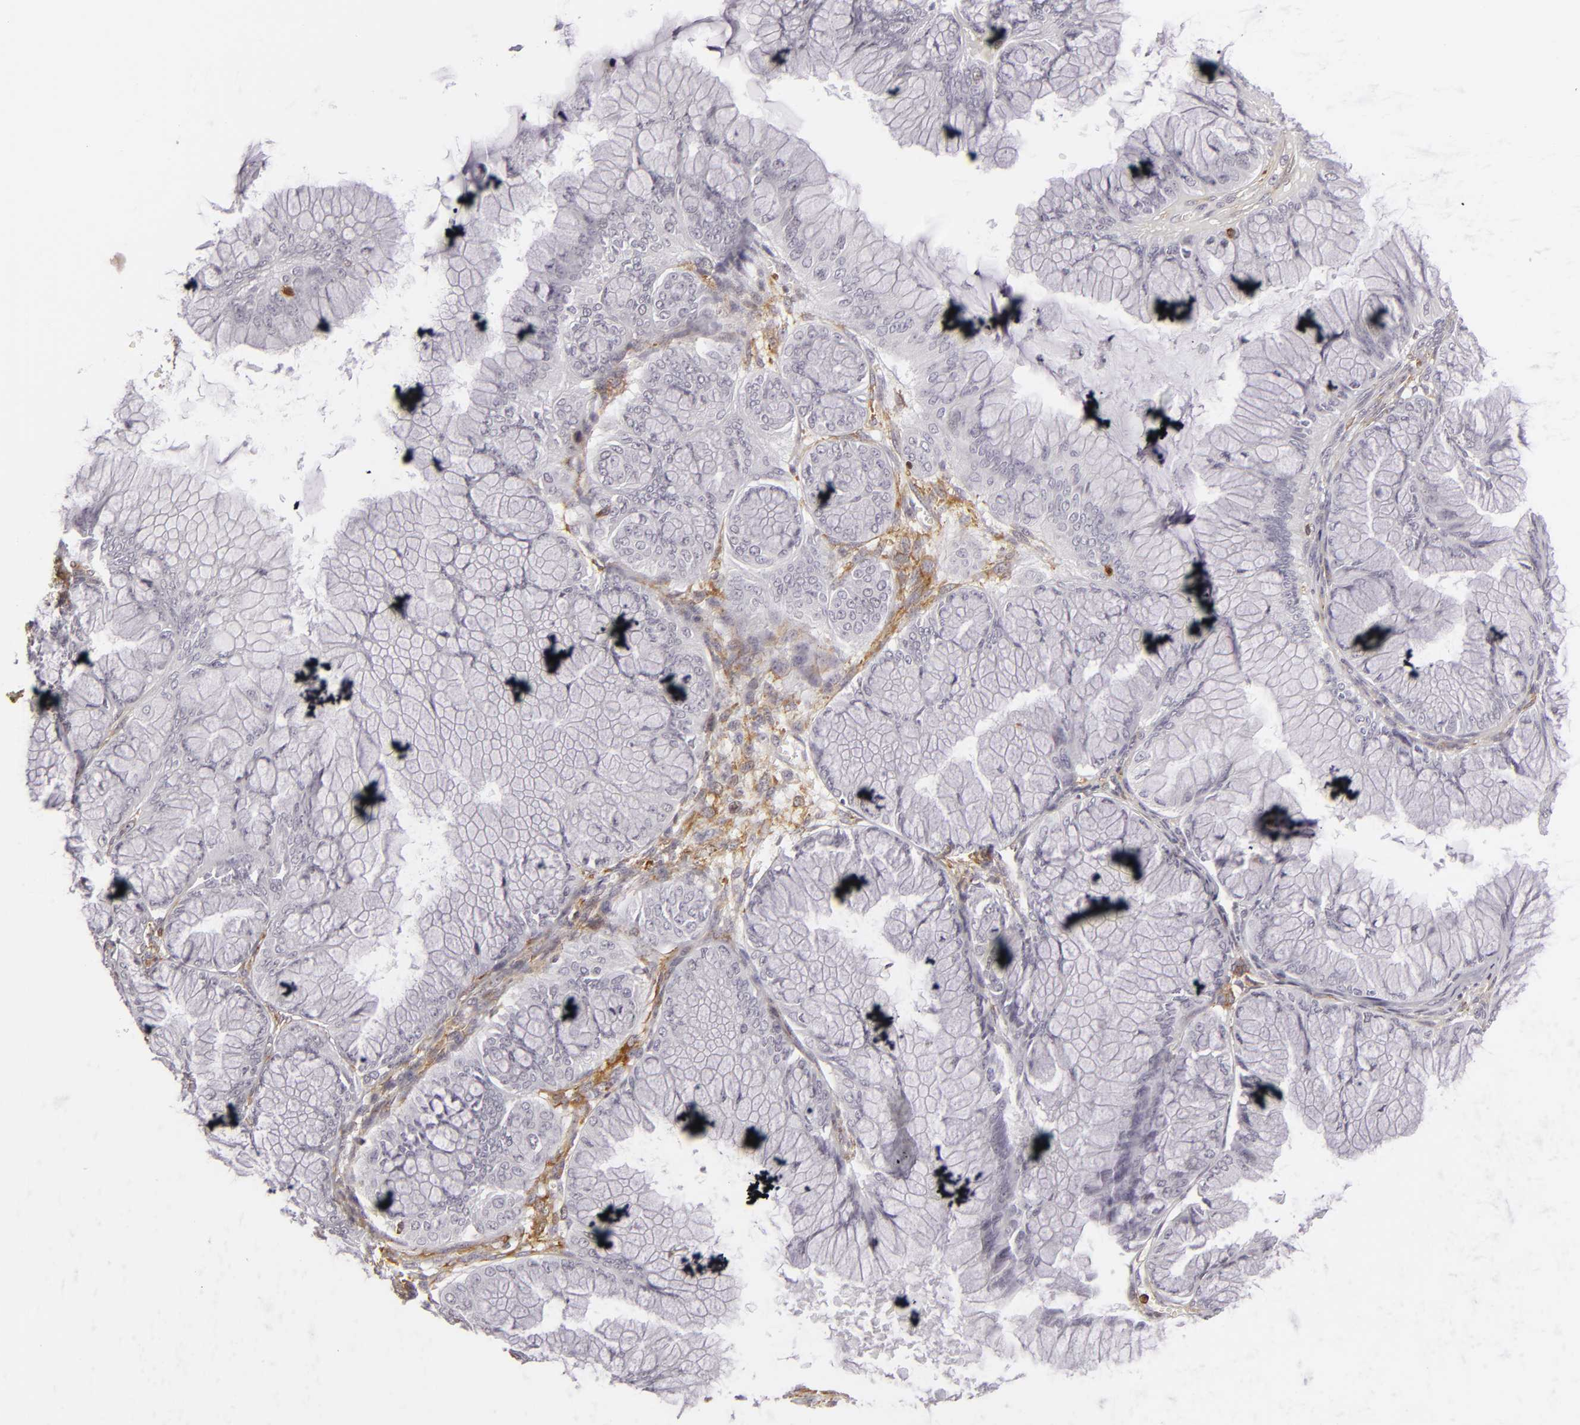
{"staining": {"intensity": "negative", "quantity": "none", "location": "none"}, "tissue": "ovarian cancer", "cell_type": "Tumor cells", "image_type": "cancer", "snomed": [{"axis": "morphology", "description": "Cystadenocarcinoma, mucinous, NOS"}, {"axis": "topography", "description": "Ovary"}], "caption": "Immunohistochemical staining of human ovarian cancer reveals no significant positivity in tumor cells.", "gene": "APOBEC3G", "patient": {"sex": "female", "age": 63}}